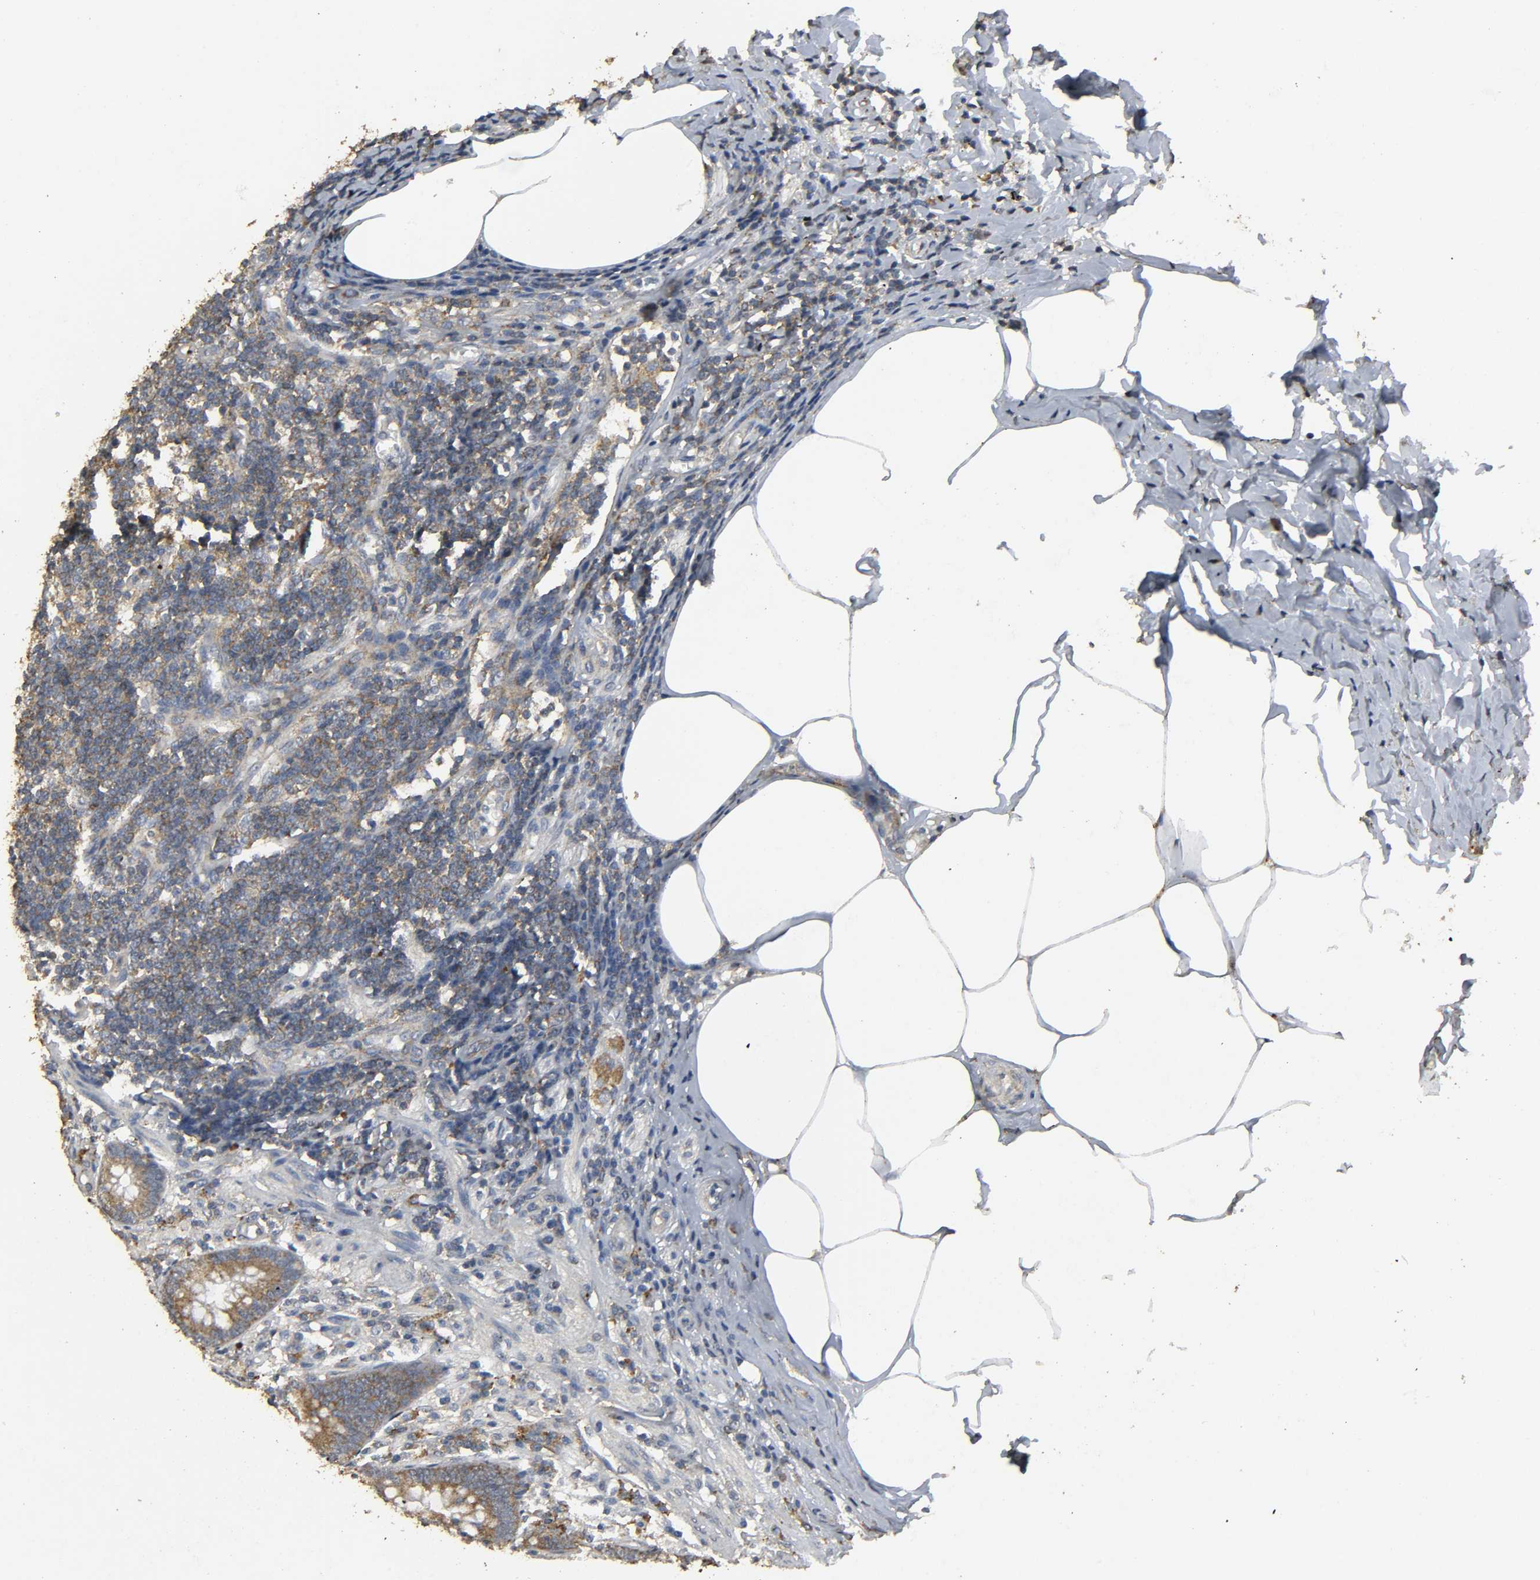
{"staining": {"intensity": "moderate", "quantity": ">75%", "location": "cytoplasmic/membranous"}, "tissue": "appendix", "cell_type": "Glandular cells", "image_type": "normal", "snomed": [{"axis": "morphology", "description": "Normal tissue, NOS"}, {"axis": "morphology", "description": "Inflammation, NOS"}, {"axis": "topography", "description": "Appendix"}], "caption": "Moderate cytoplasmic/membranous staining is appreciated in approximately >75% of glandular cells in benign appendix. Nuclei are stained in blue.", "gene": "DDX6", "patient": {"sex": "male", "age": 46}}